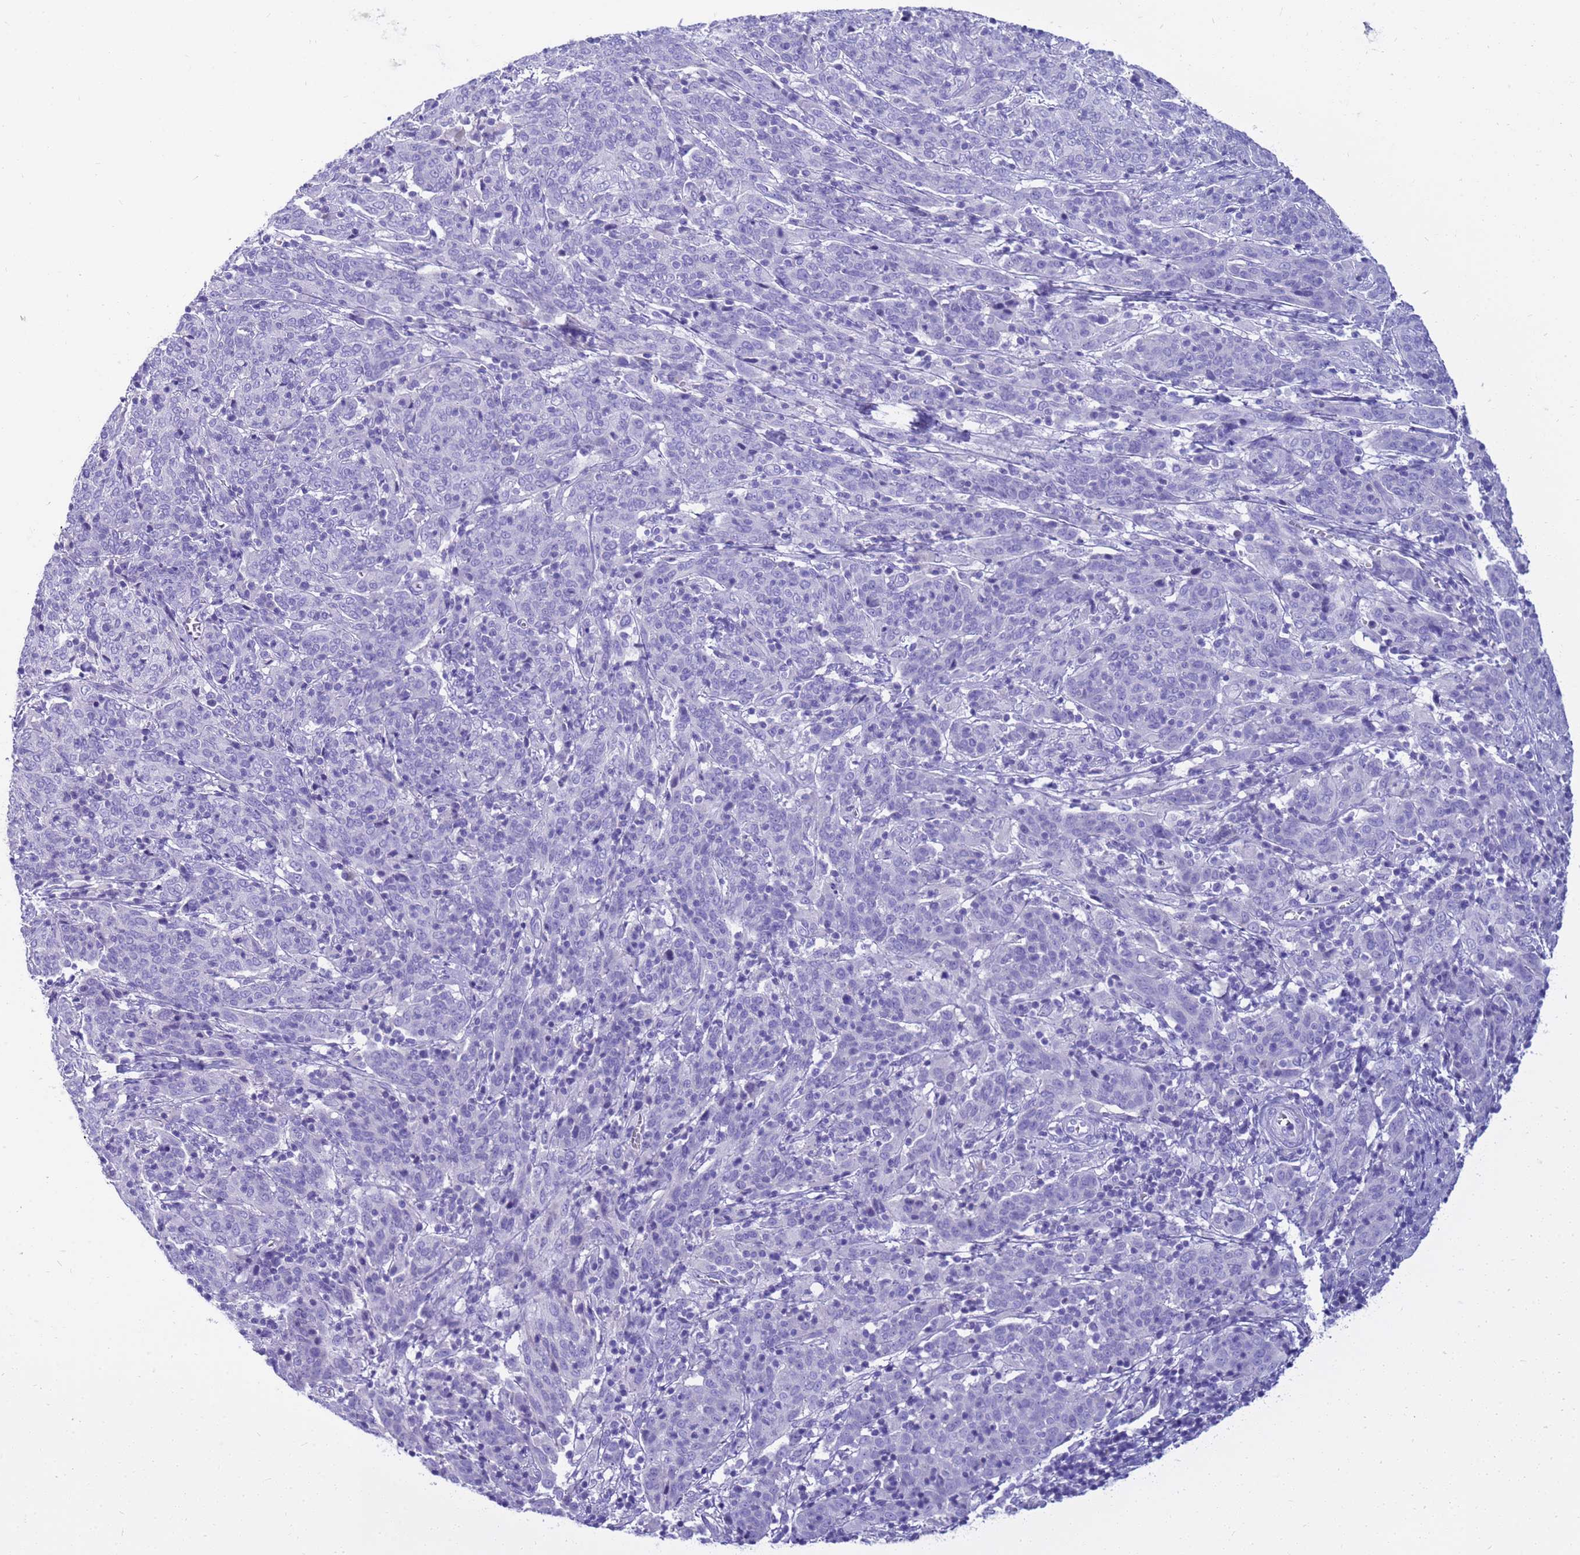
{"staining": {"intensity": "negative", "quantity": "none", "location": "none"}, "tissue": "cervical cancer", "cell_type": "Tumor cells", "image_type": "cancer", "snomed": [{"axis": "morphology", "description": "Squamous cell carcinoma, NOS"}, {"axis": "topography", "description": "Cervix"}], "caption": "IHC image of human cervical cancer stained for a protein (brown), which displays no staining in tumor cells.", "gene": "SYCN", "patient": {"sex": "female", "age": 67}}